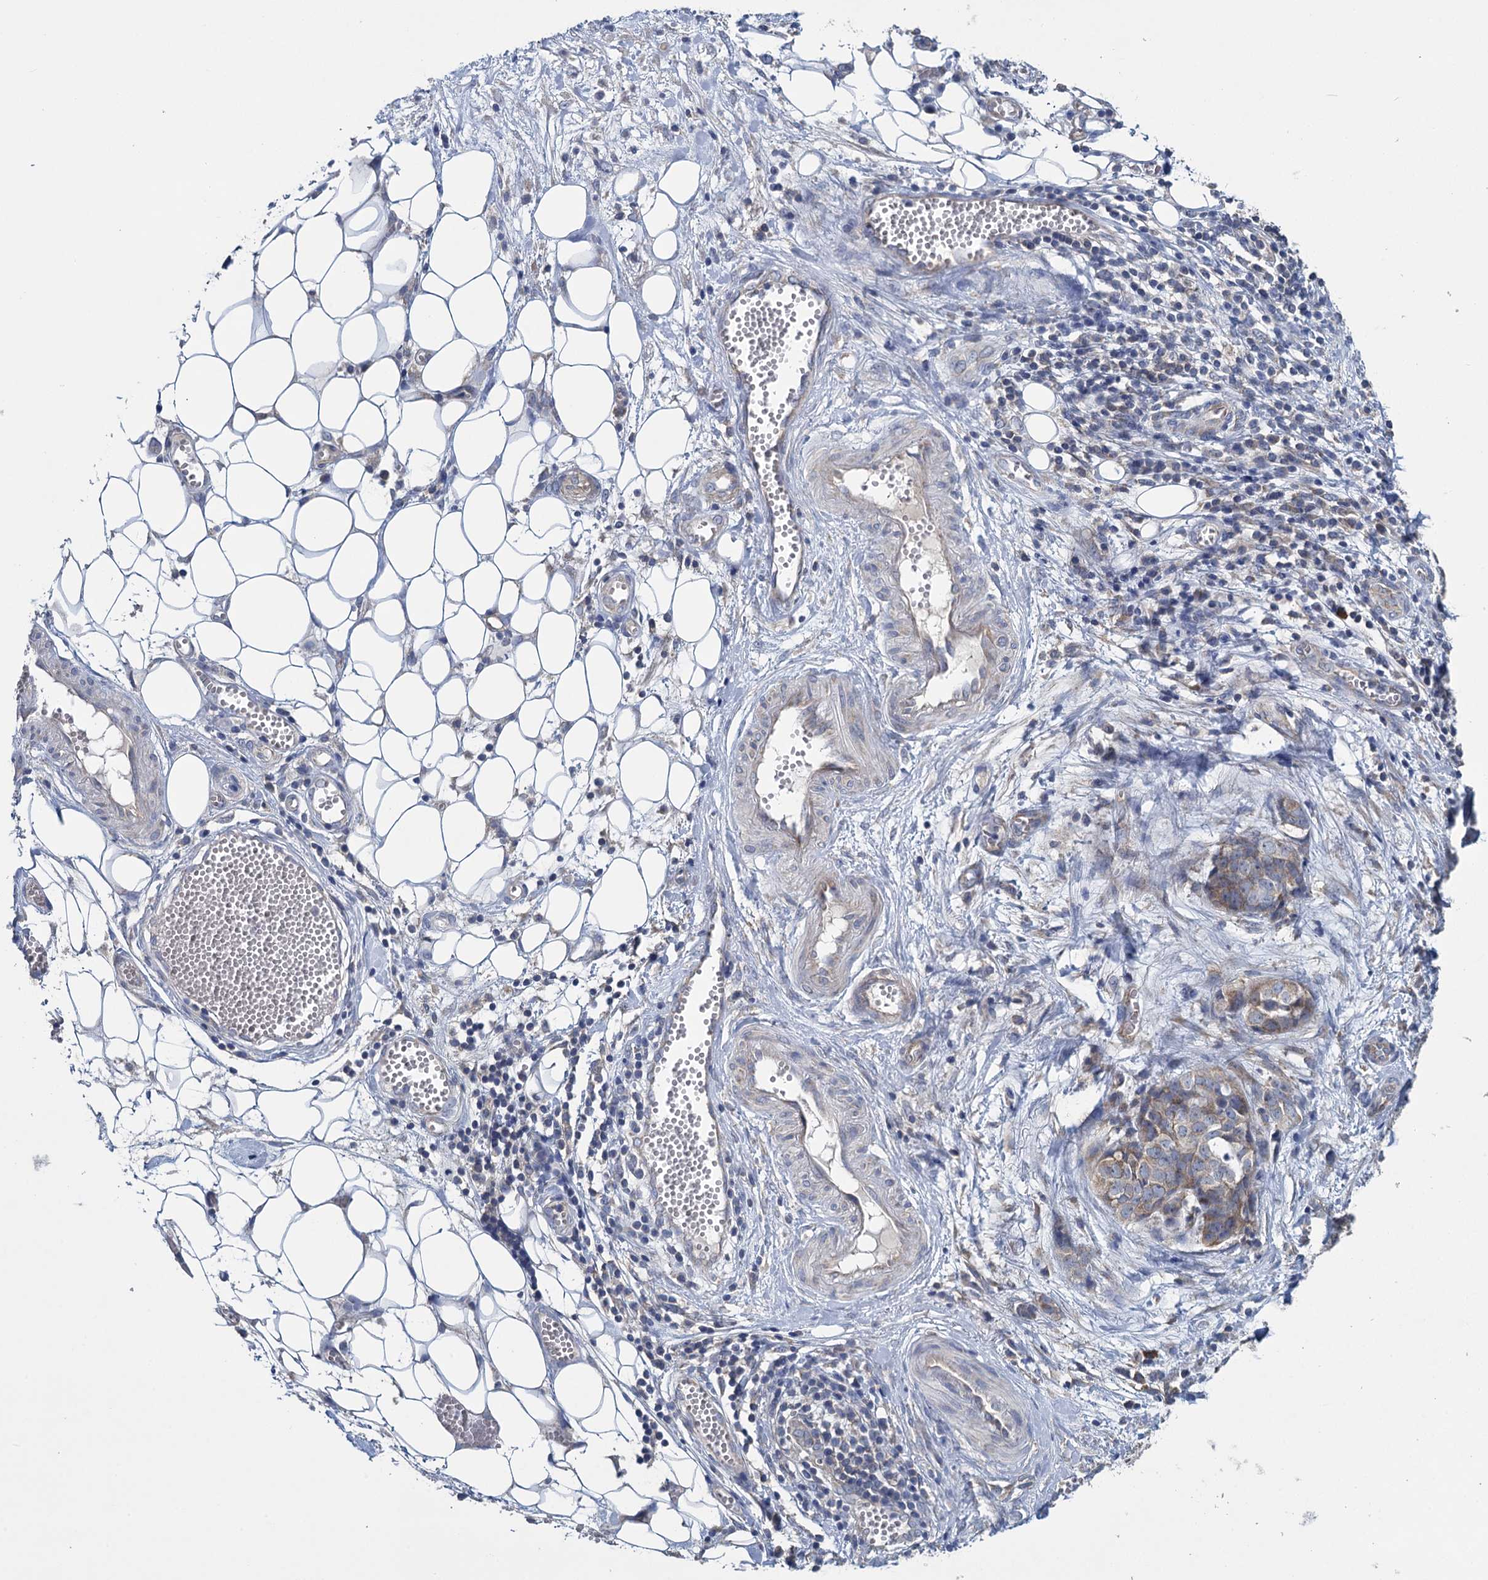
{"staining": {"intensity": "weak", "quantity": "25%-75%", "location": "cytoplasmic/membranous"}, "tissue": "ovarian cancer", "cell_type": "Tumor cells", "image_type": "cancer", "snomed": [{"axis": "morphology", "description": "Cystadenocarcinoma, serous, NOS"}, {"axis": "topography", "description": "Soft tissue"}, {"axis": "topography", "description": "Ovary"}], "caption": "A micrograph showing weak cytoplasmic/membranous expression in about 25%-75% of tumor cells in ovarian cancer (serous cystadenocarcinoma), as visualized by brown immunohistochemical staining.", "gene": "GSTM2", "patient": {"sex": "female", "age": 57}}